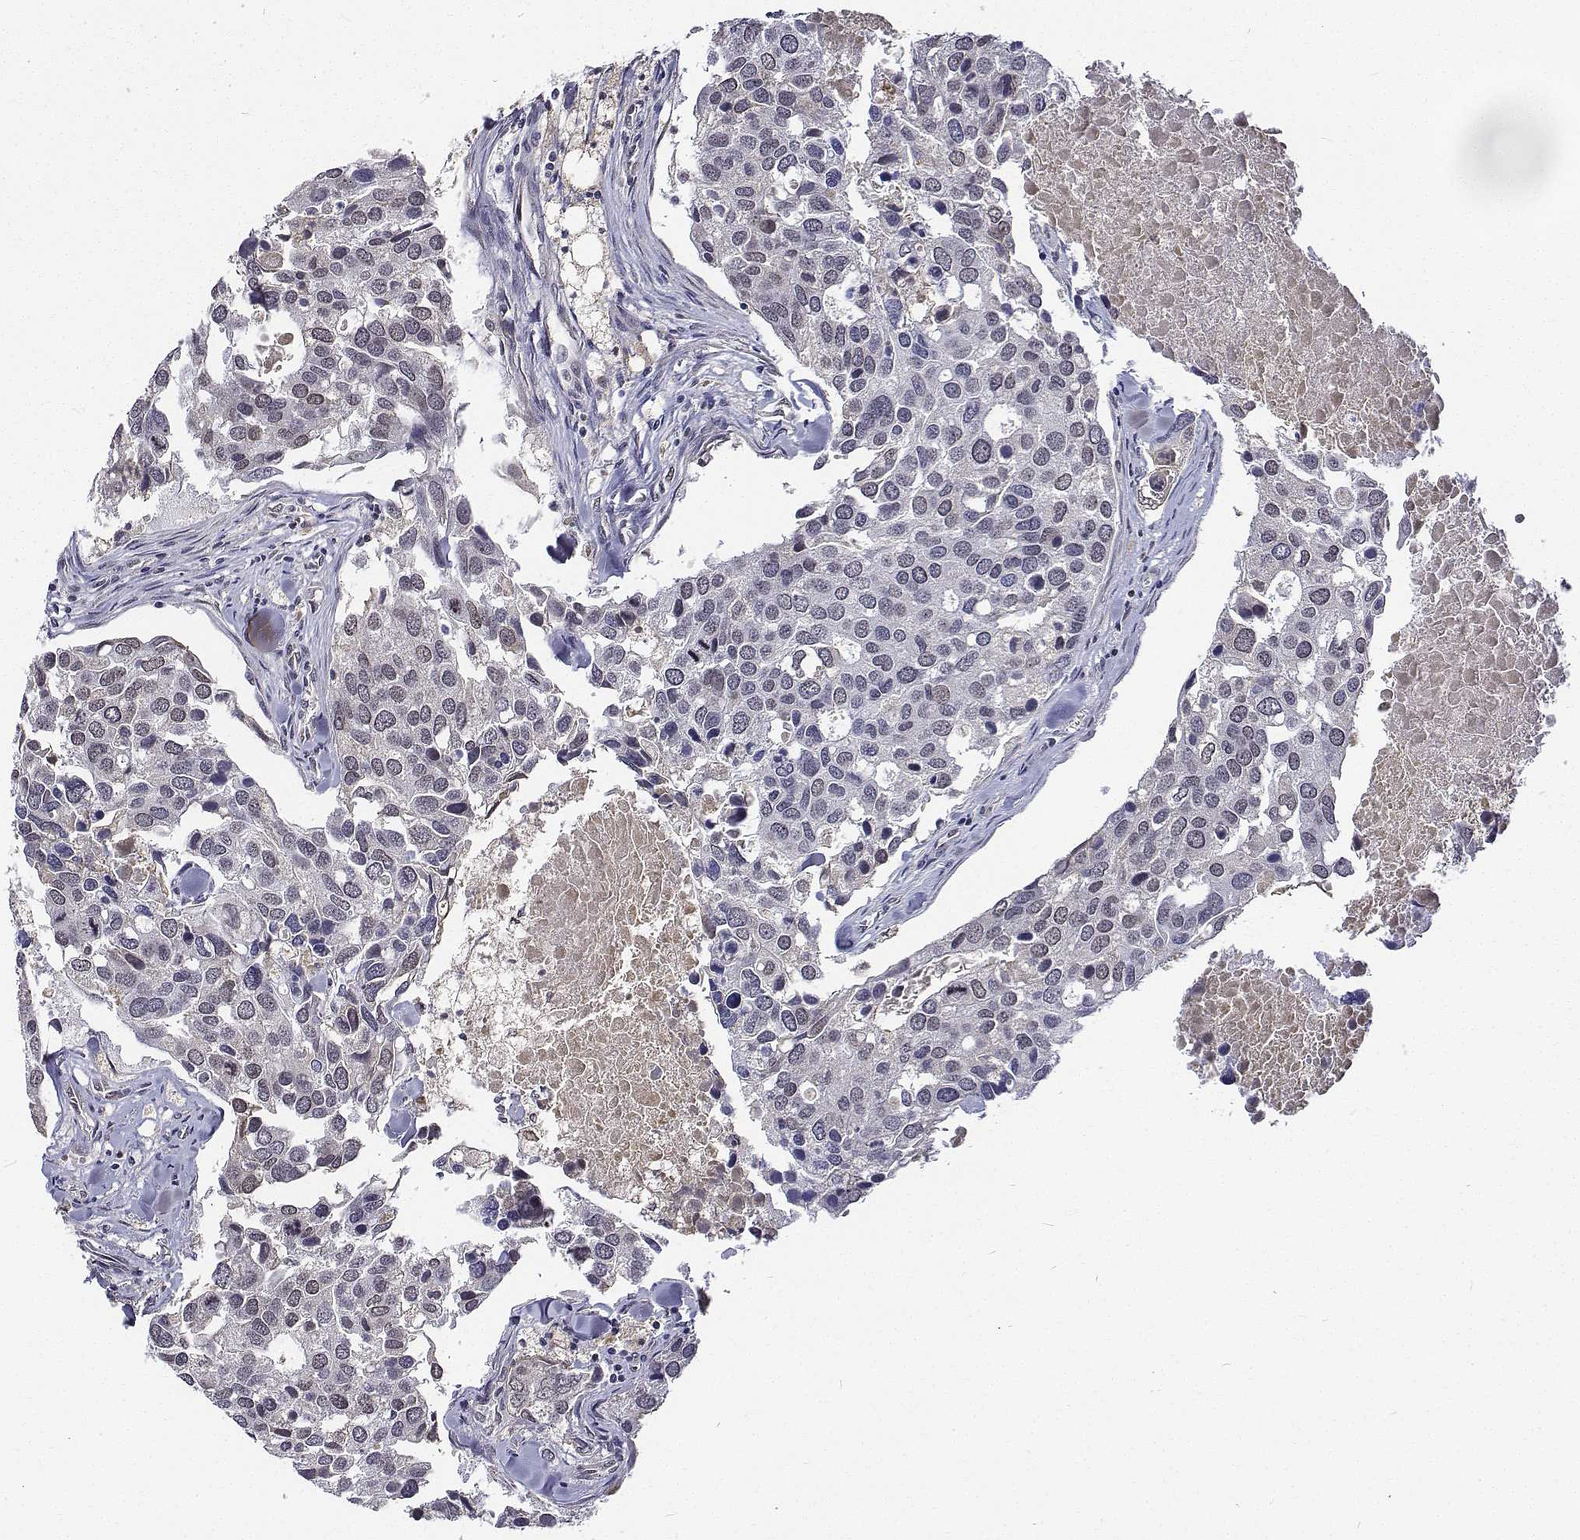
{"staining": {"intensity": "negative", "quantity": "none", "location": "none"}, "tissue": "breast cancer", "cell_type": "Tumor cells", "image_type": "cancer", "snomed": [{"axis": "morphology", "description": "Duct carcinoma"}, {"axis": "topography", "description": "Breast"}], "caption": "A micrograph of human breast cancer (invasive ductal carcinoma) is negative for staining in tumor cells. (Stains: DAB immunohistochemistry with hematoxylin counter stain, Microscopy: brightfield microscopy at high magnification).", "gene": "ATRX", "patient": {"sex": "female", "age": 83}}